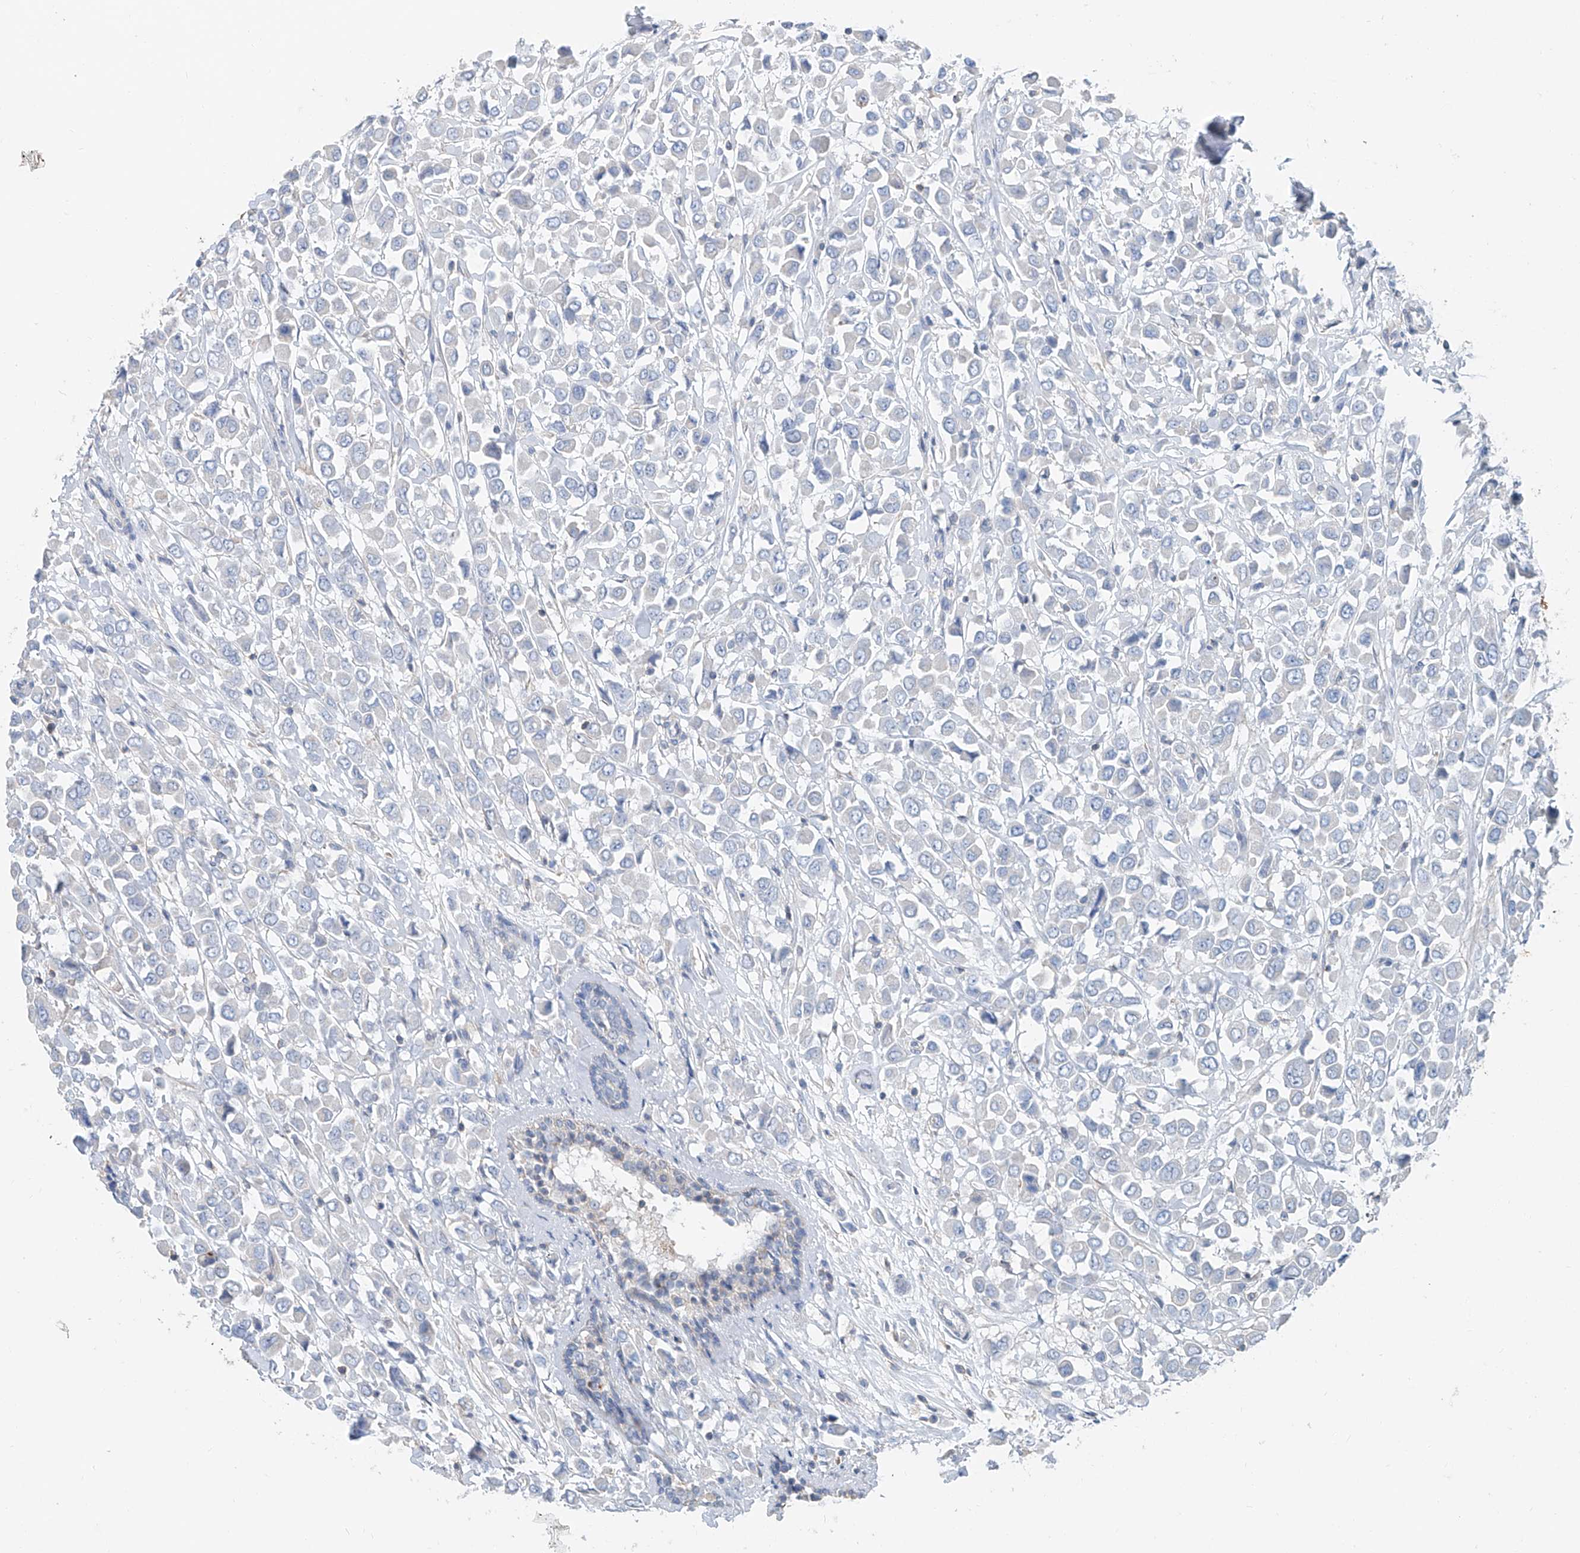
{"staining": {"intensity": "negative", "quantity": "none", "location": "none"}, "tissue": "breast cancer", "cell_type": "Tumor cells", "image_type": "cancer", "snomed": [{"axis": "morphology", "description": "Duct carcinoma"}, {"axis": "topography", "description": "Breast"}], "caption": "A histopathology image of breast intraductal carcinoma stained for a protein demonstrates no brown staining in tumor cells. (IHC, brightfield microscopy, high magnification).", "gene": "ANKRD34A", "patient": {"sex": "female", "age": 61}}